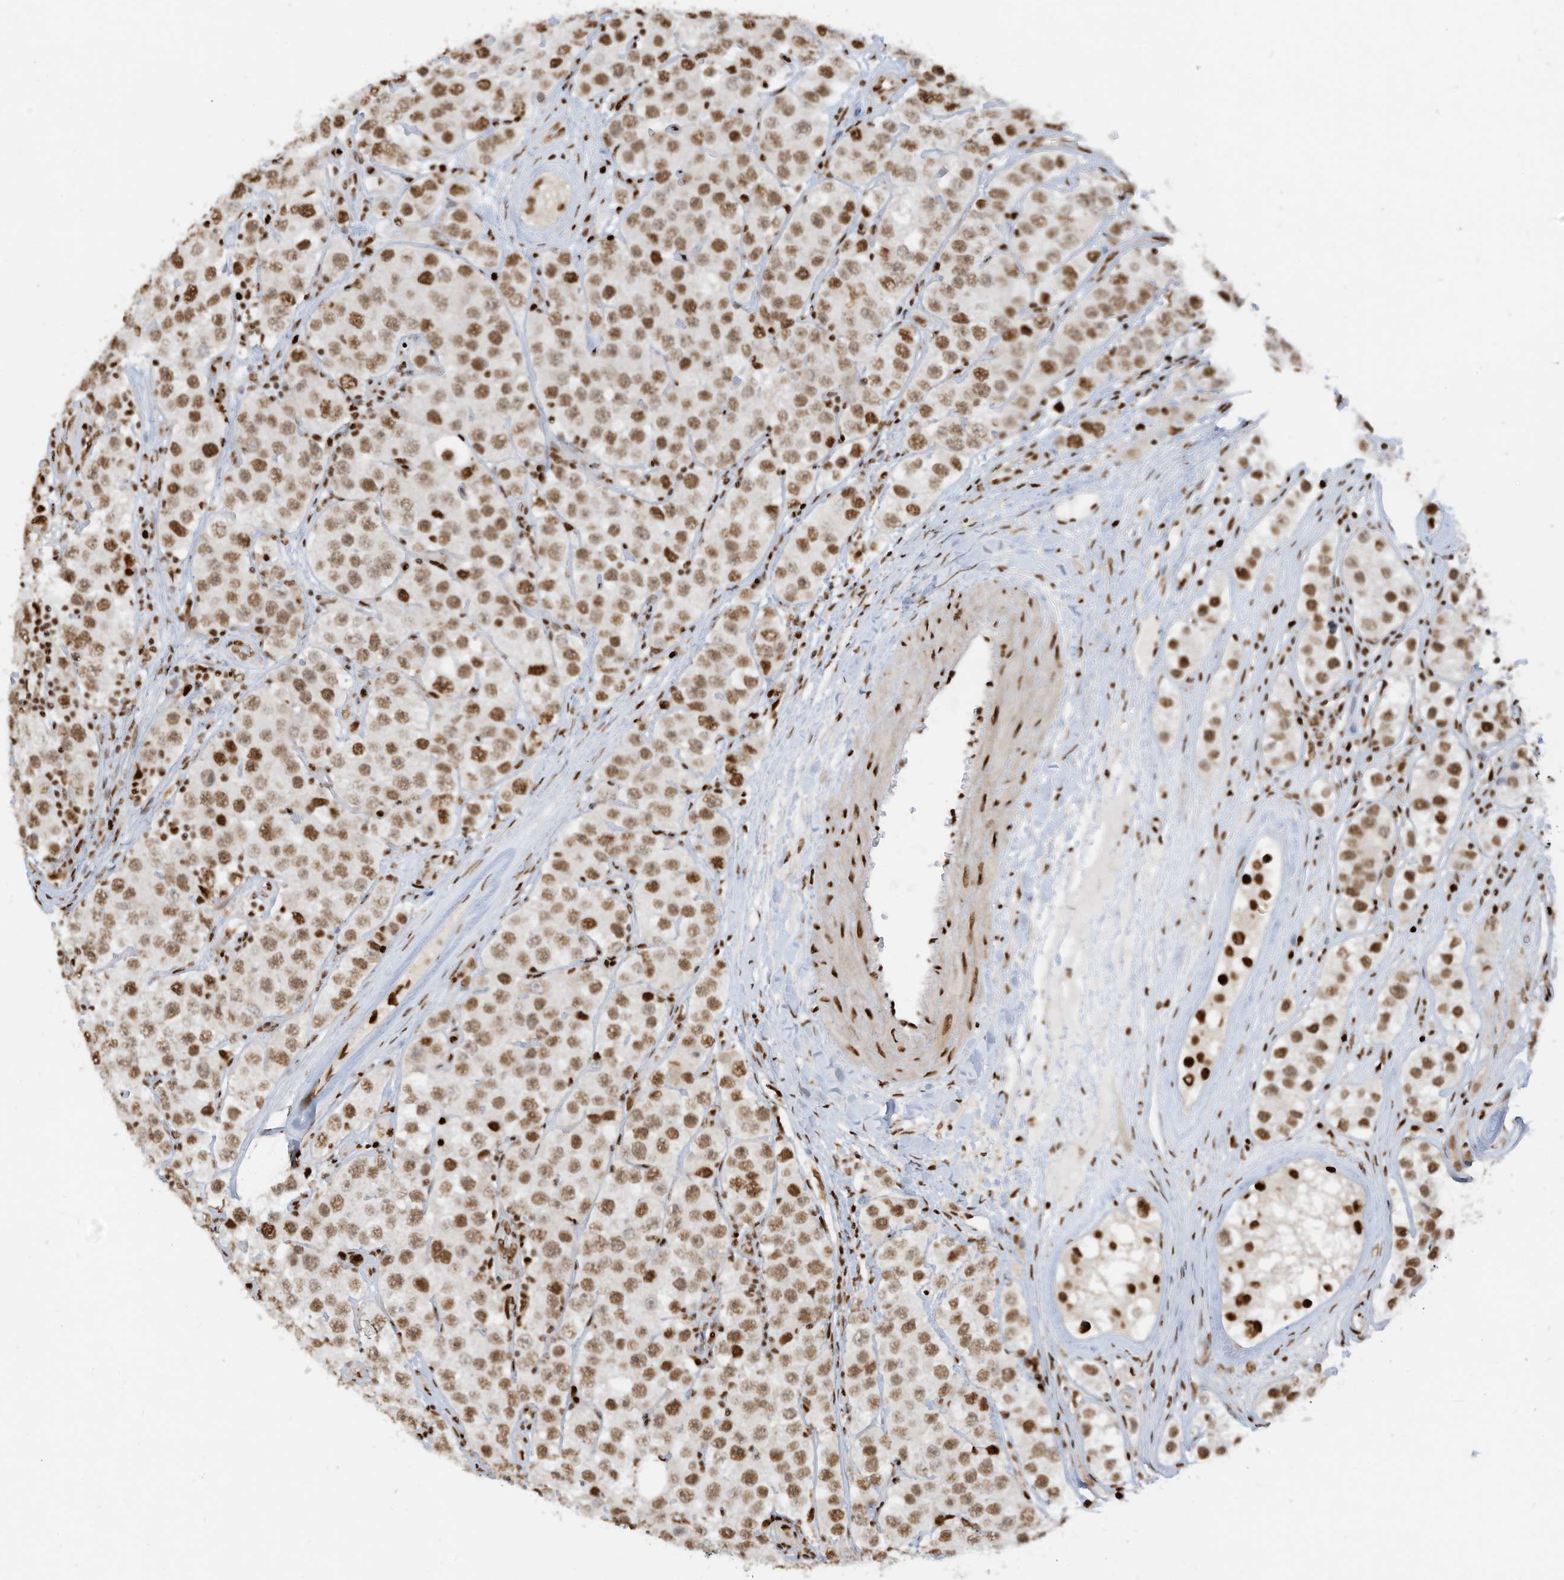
{"staining": {"intensity": "moderate", "quantity": ">75%", "location": "nuclear"}, "tissue": "testis cancer", "cell_type": "Tumor cells", "image_type": "cancer", "snomed": [{"axis": "morphology", "description": "Seminoma, NOS"}, {"axis": "topography", "description": "Testis"}], "caption": "There is medium levels of moderate nuclear staining in tumor cells of testis cancer (seminoma), as demonstrated by immunohistochemical staining (brown color).", "gene": "SAMD15", "patient": {"sex": "male", "age": 28}}